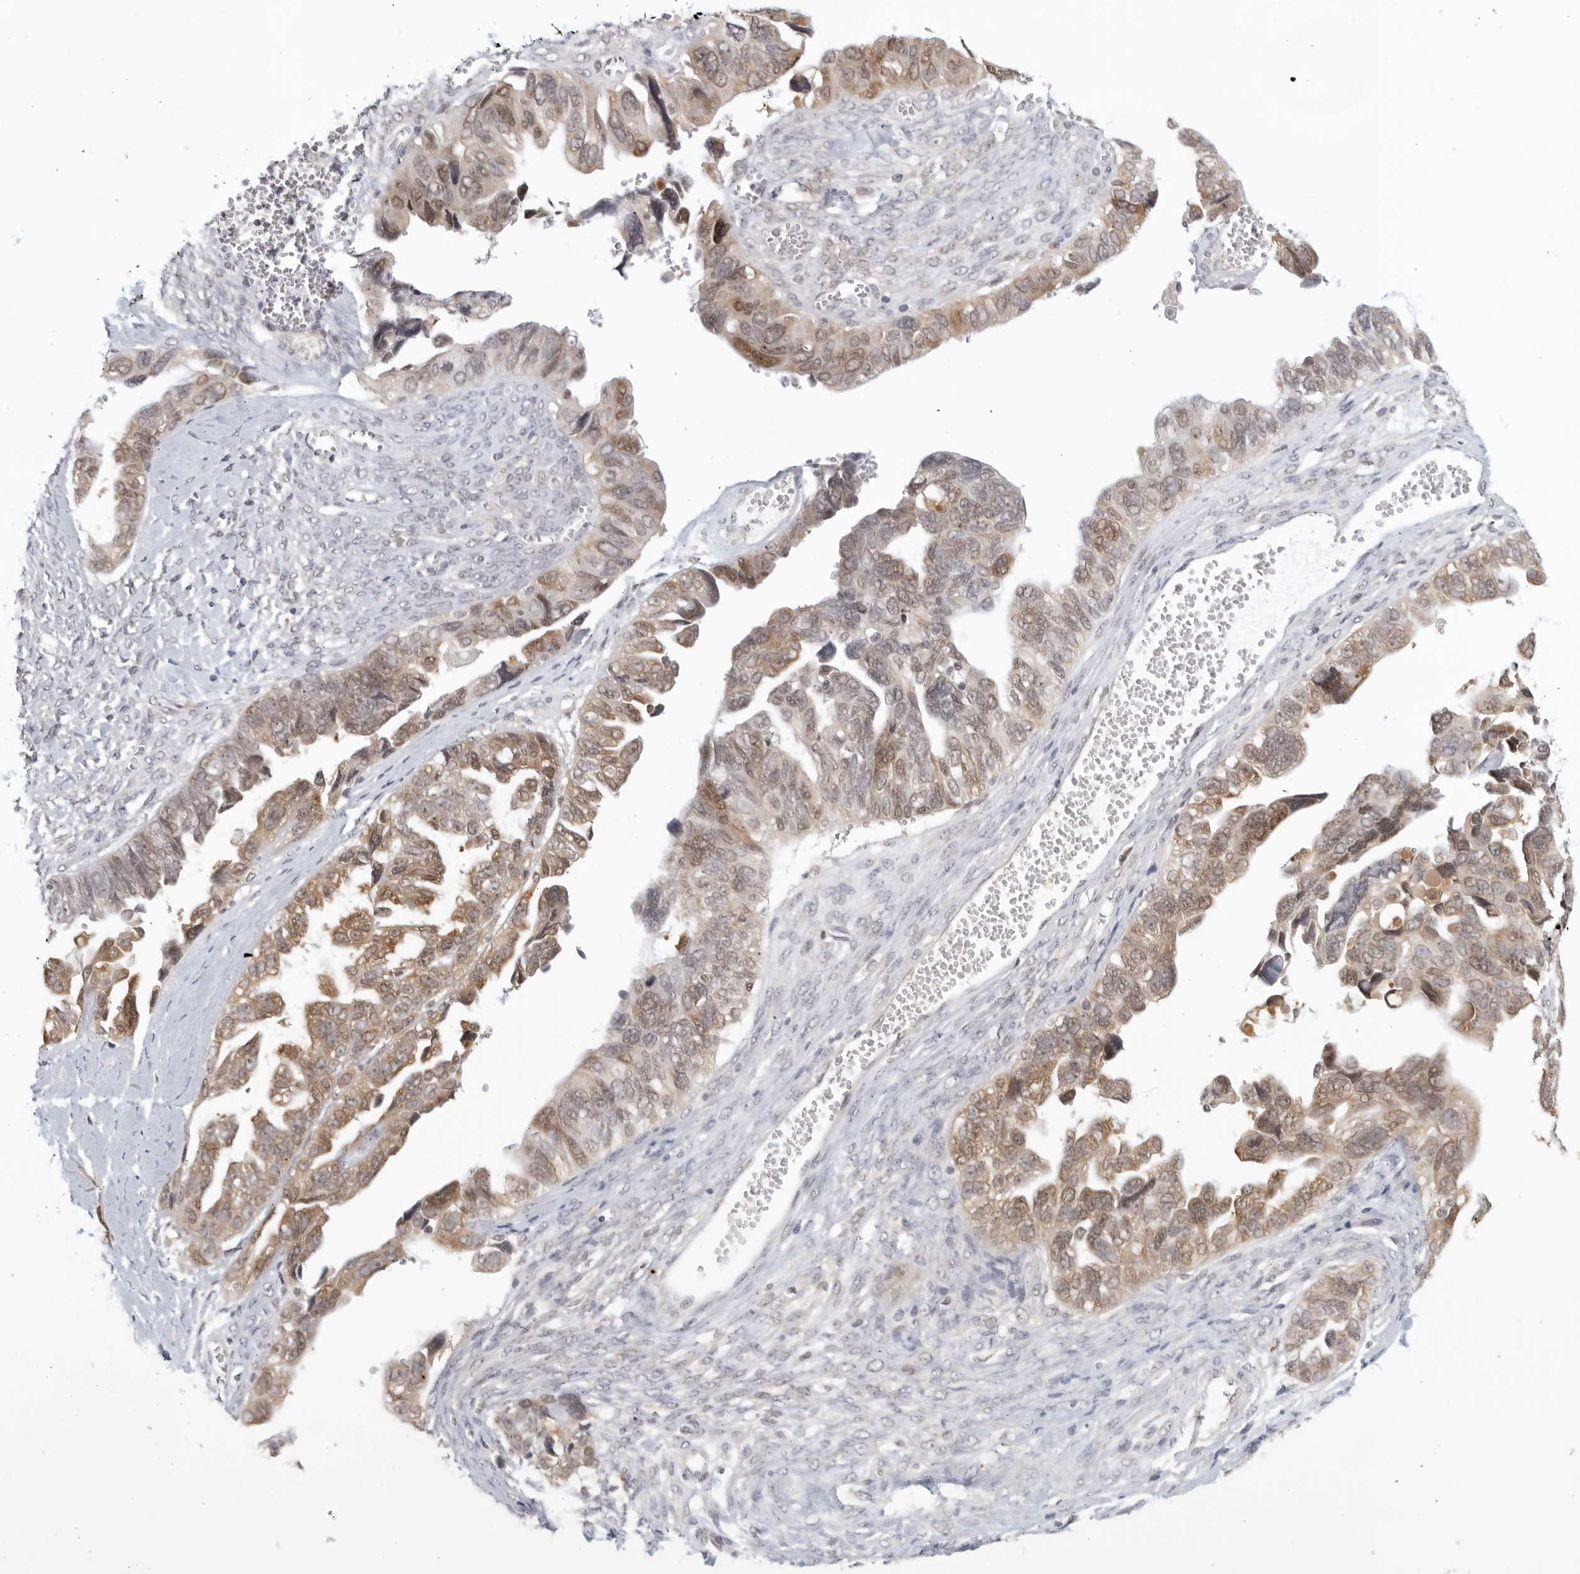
{"staining": {"intensity": "moderate", "quantity": "25%-75%", "location": "cytoplasmic/membranous,nuclear"}, "tissue": "ovarian cancer", "cell_type": "Tumor cells", "image_type": "cancer", "snomed": [{"axis": "morphology", "description": "Cystadenocarcinoma, serous, NOS"}, {"axis": "topography", "description": "Ovary"}], "caption": "Protein expression analysis of human ovarian cancer reveals moderate cytoplasmic/membranous and nuclear positivity in approximately 25%-75% of tumor cells. The staining was performed using DAB (3,3'-diaminobenzidine) to visualize the protein expression in brown, while the nuclei were stained in blue with hematoxylin (Magnification: 20x).", "gene": "RAB11FIP3", "patient": {"sex": "female", "age": 79}}